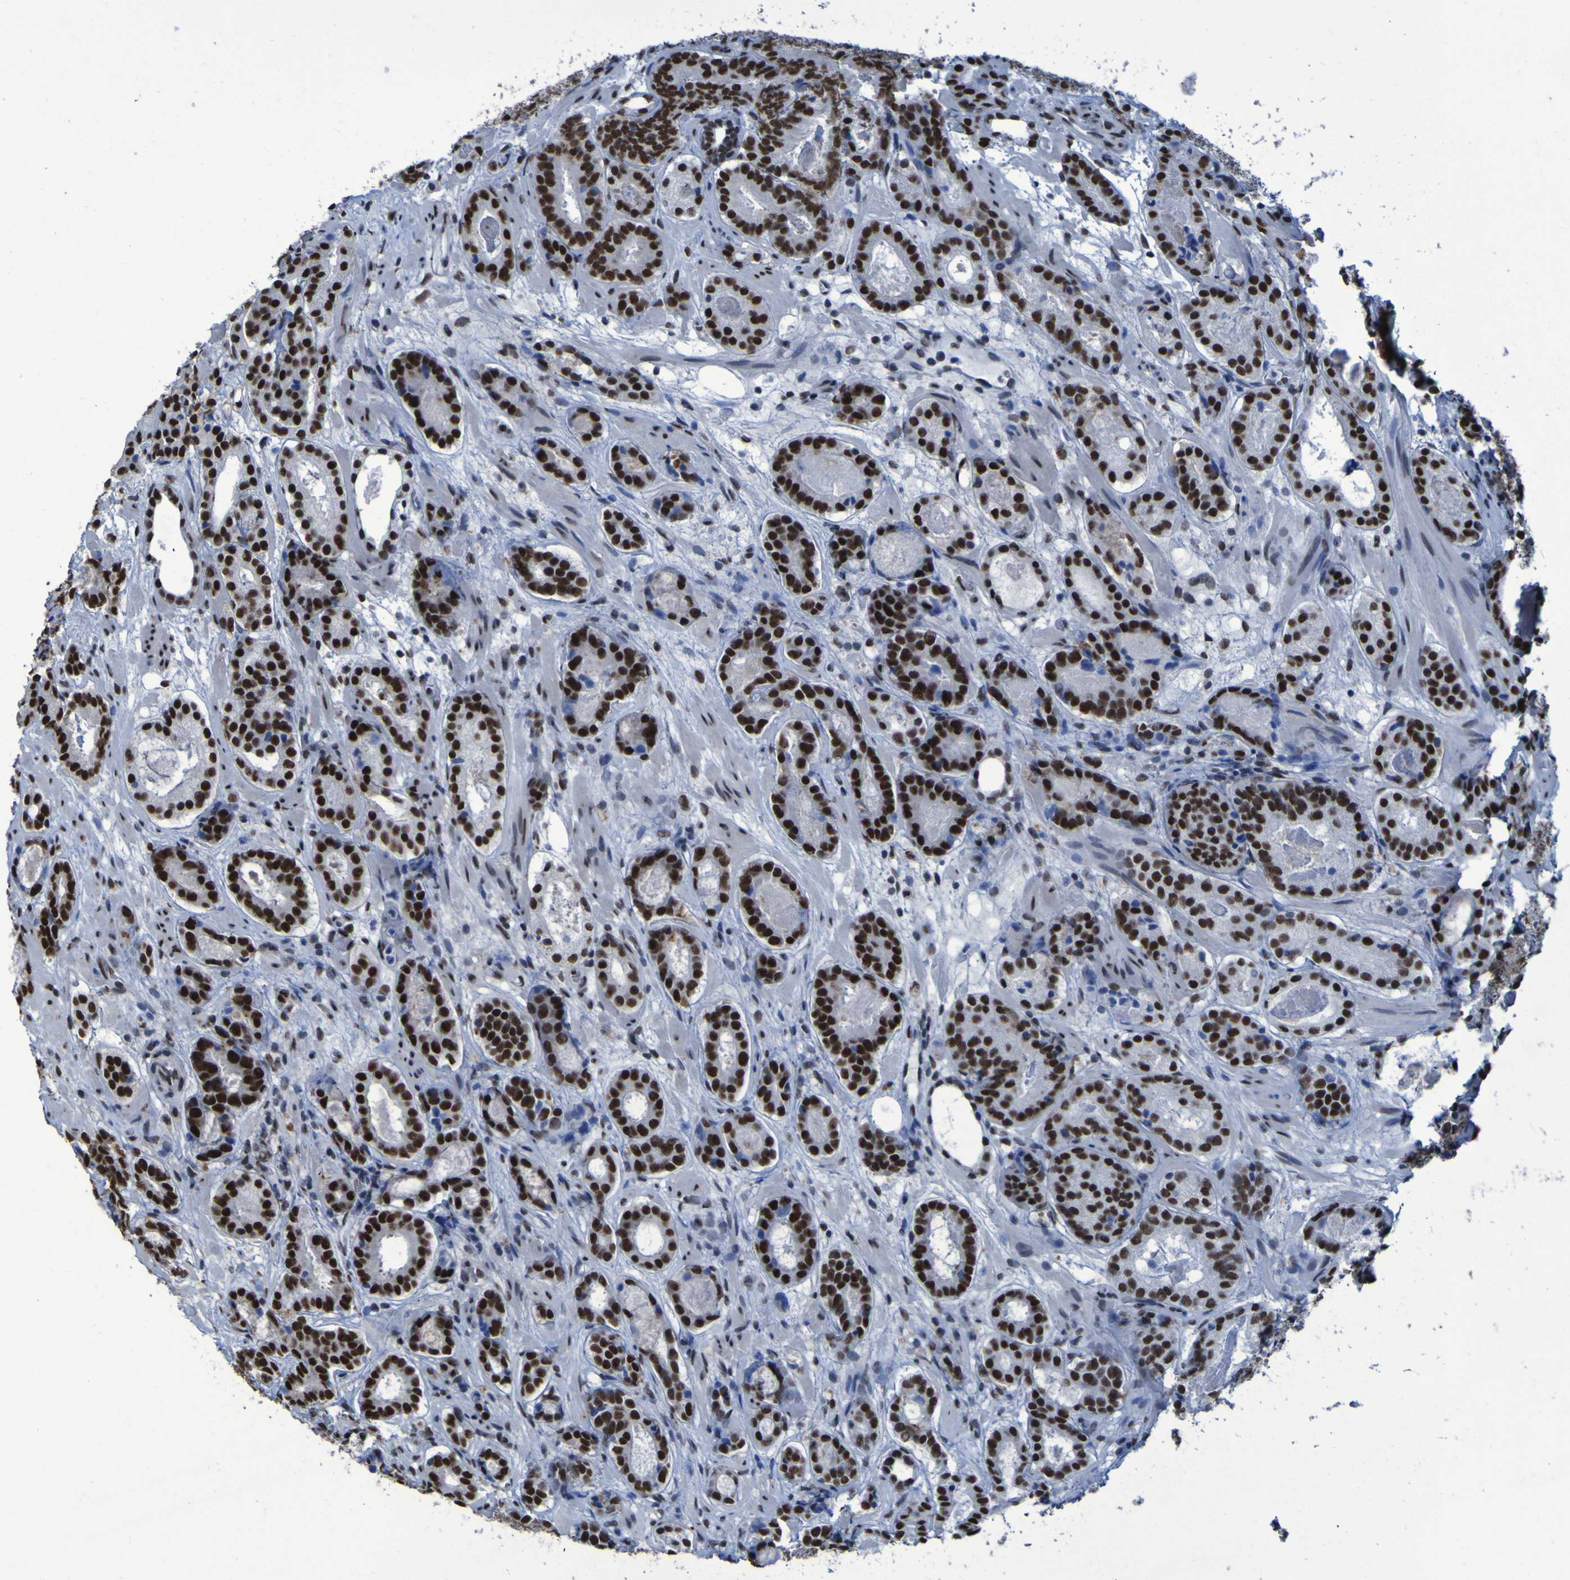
{"staining": {"intensity": "strong", "quantity": ">75%", "location": "nuclear"}, "tissue": "prostate cancer", "cell_type": "Tumor cells", "image_type": "cancer", "snomed": [{"axis": "morphology", "description": "Adenocarcinoma, Low grade"}, {"axis": "topography", "description": "Prostate"}], "caption": "Prostate cancer stained with a brown dye reveals strong nuclear positive staining in about >75% of tumor cells.", "gene": "HNRNPR", "patient": {"sex": "male", "age": 69}}